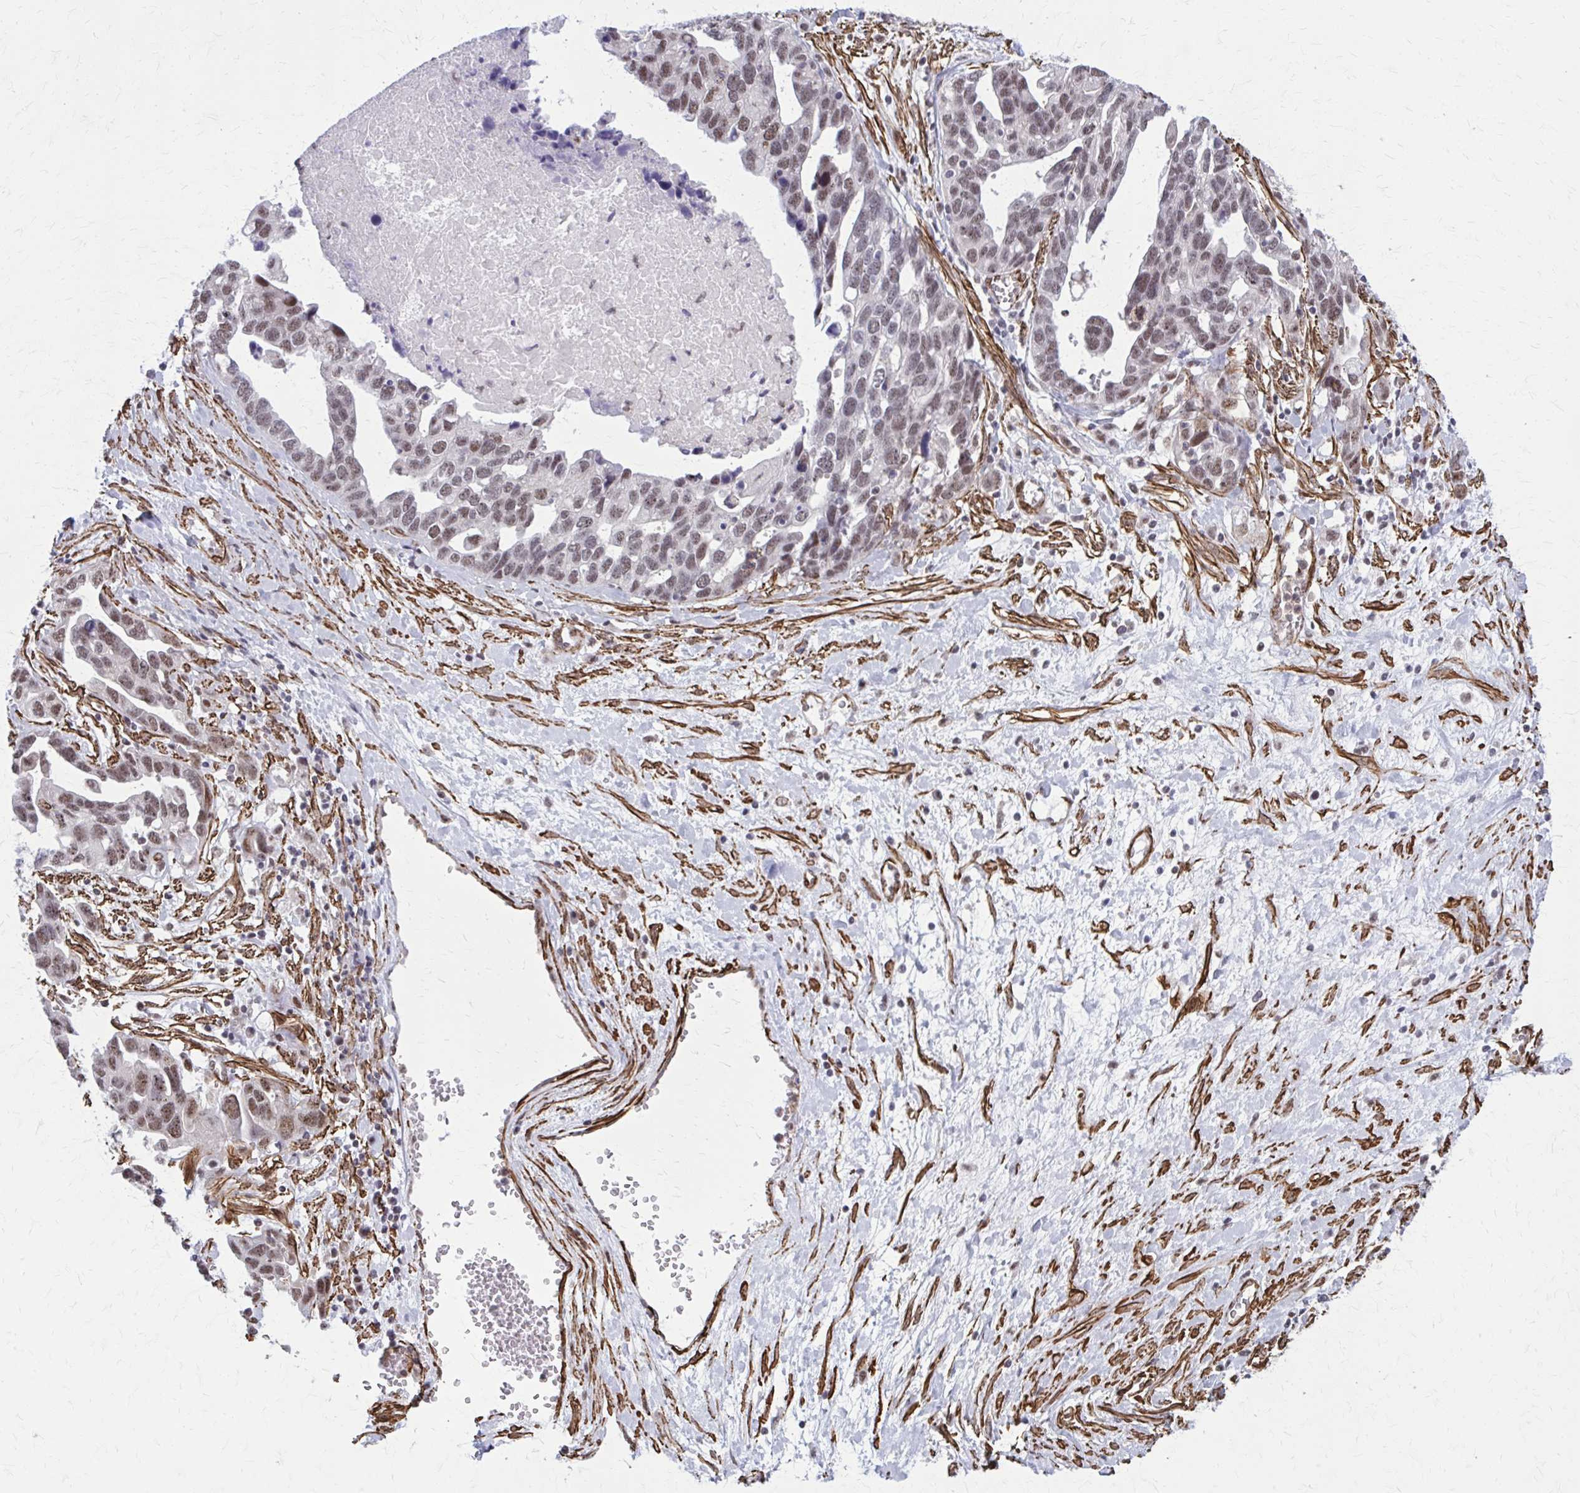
{"staining": {"intensity": "moderate", "quantity": ">75%", "location": "nuclear"}, "tissue": "ovarian cancer", "cell_type": "Tumor cells", "image_type": "cancer", "snomed": [{"axis": "morphology", "description": "Cystadenocarcinoma, serous, NOS"}, {"axis": "topography", "description": "Ovary"}], "caption": "IHC micrograph of human ovarian cancer stained for a protein (brown), which displays medium levels of moderate nuclear positivity in about >75% of tumor cells.", "gene": "NRBF2", "patient": {"sex": "female", "age": 54}}